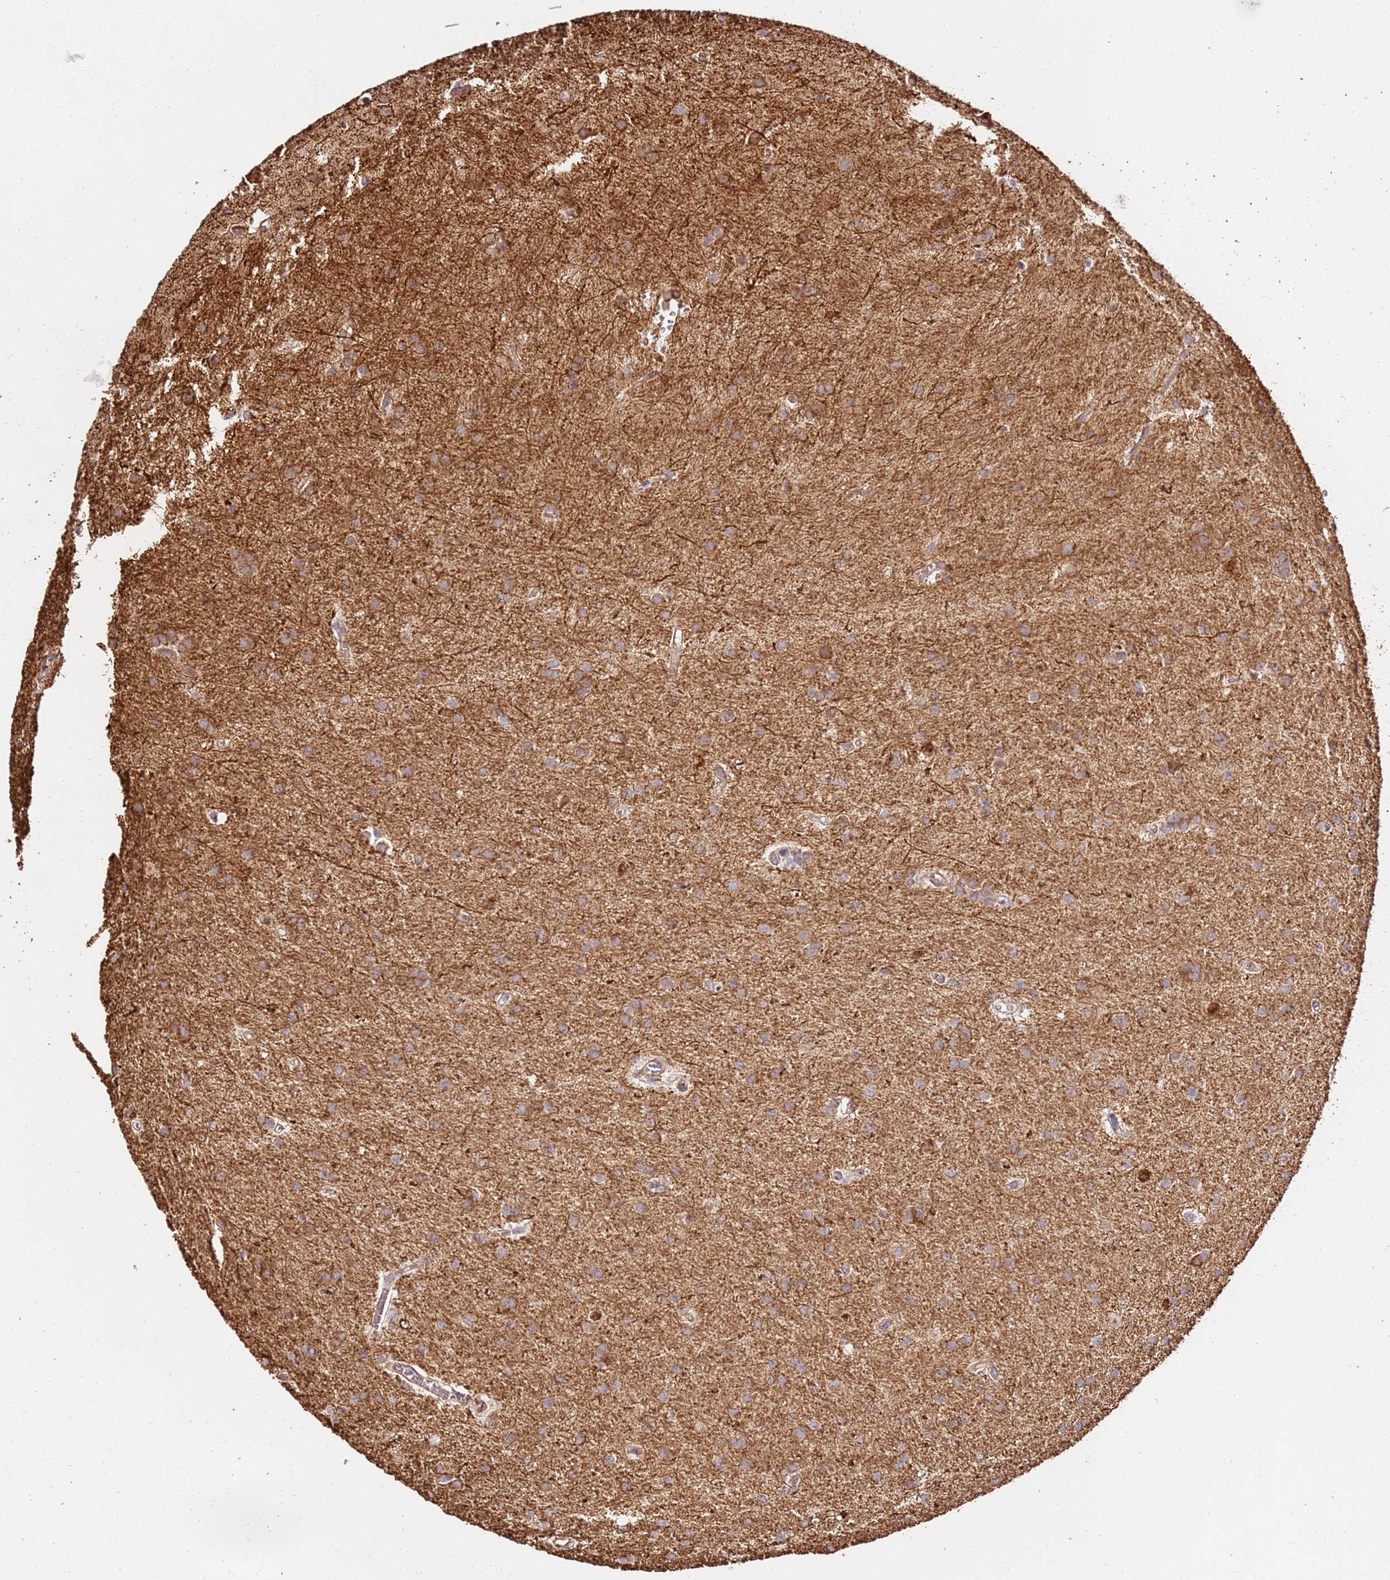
{"staining": {"intensity": "moderate", "quantity": ">75%", "location": "cytoplasmic/membranous"}, "tissue": "glioma", "cell_type": "Tumor cells", "image_type": "cancer", "snomed": [{"axis": "morphology", "description": "Glioma, malignant, High grade"}, {"axis": "topography", "description": "Brain"}], "caption": "There is medium levels of moderate cytoplasmic/membranous positivity in tumor cells of glioma, as demonstrated by immunohistochemical staining (brown color).", "gene": "ZBTB39", "patient": {"sex": "female", "age": 50}}